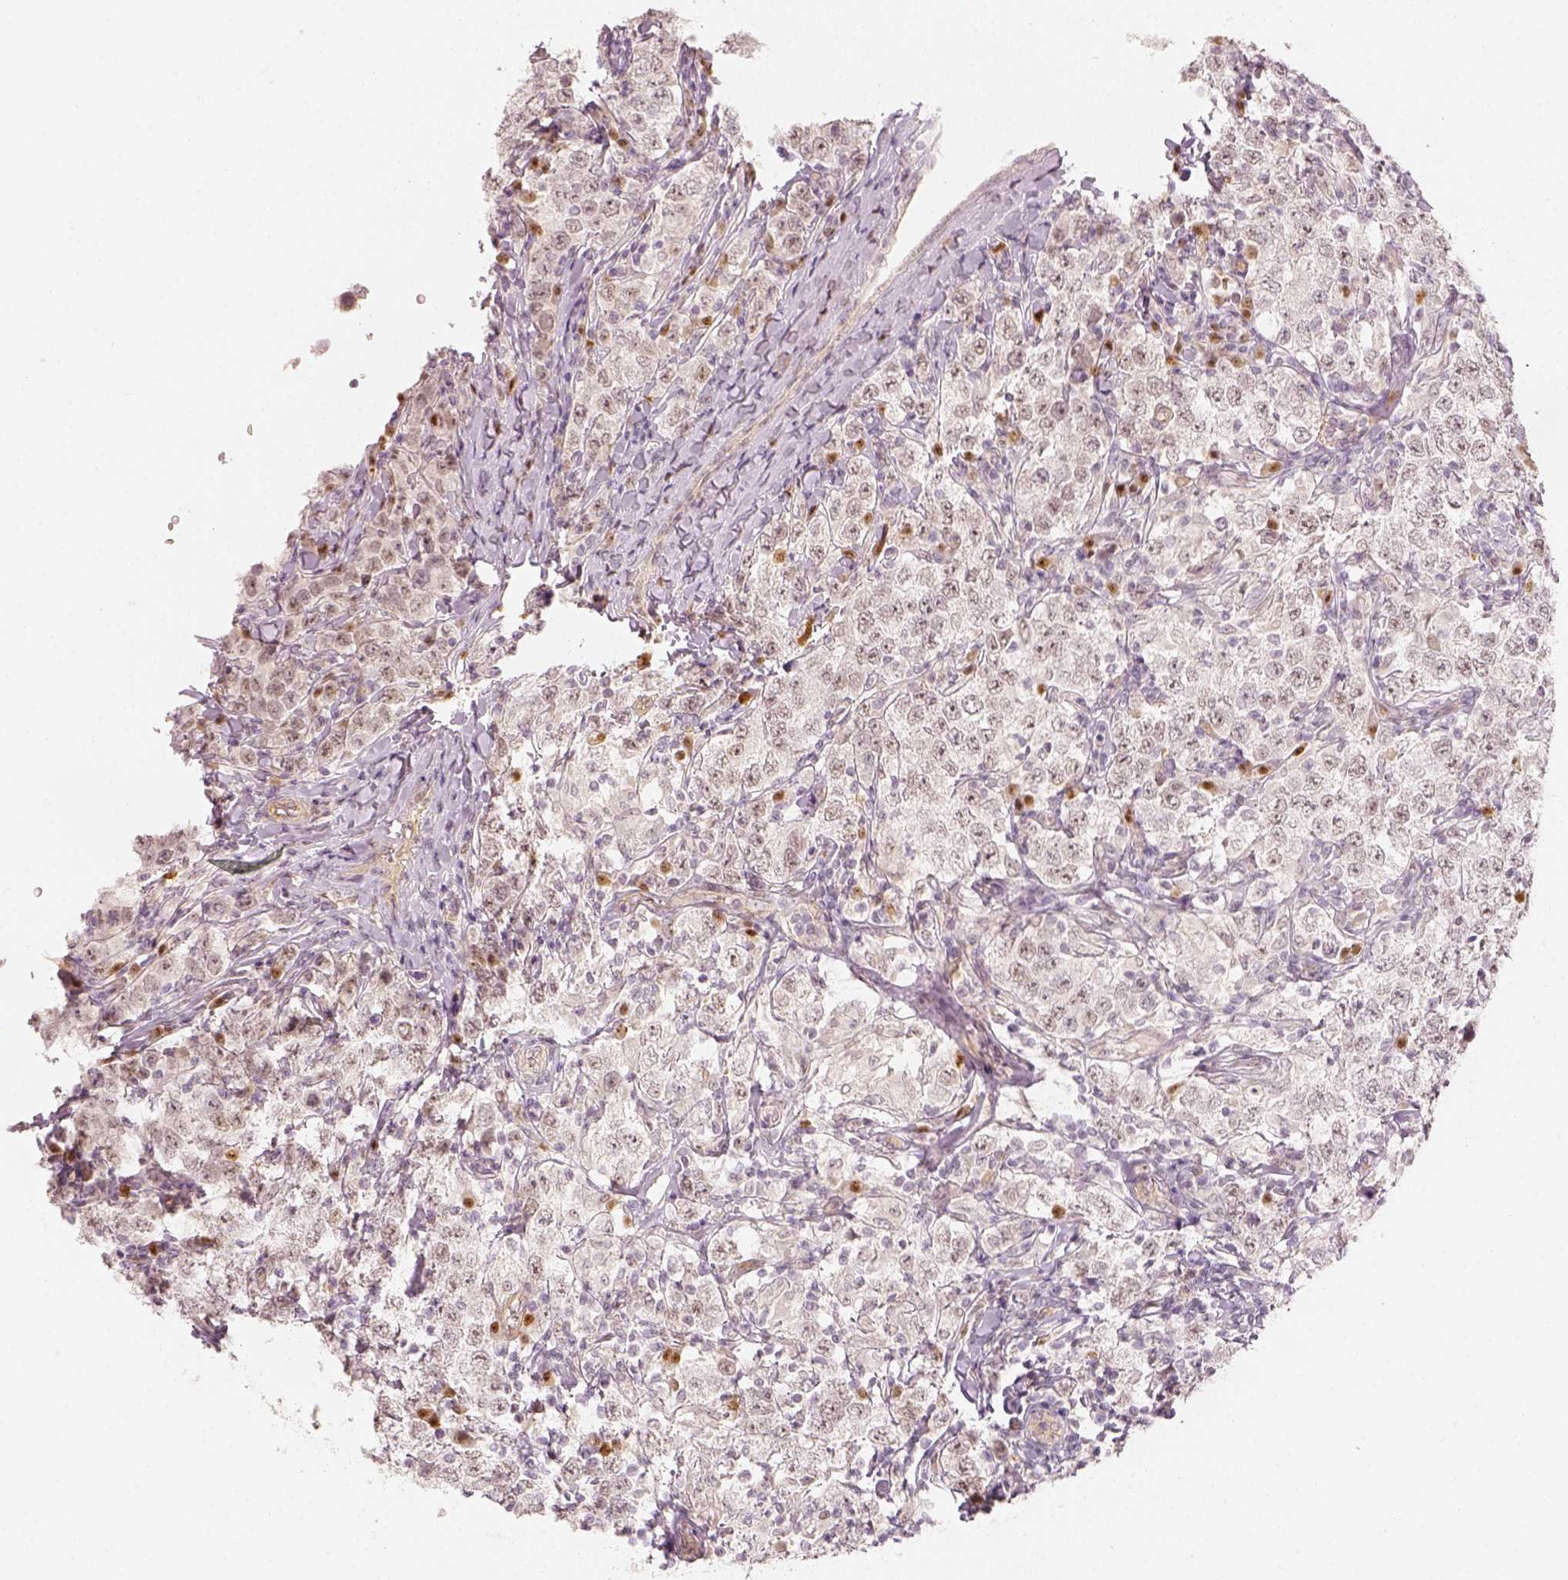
{"staining": {"intensity": "weak", "quantity": "<25%", "location": "nuclear"}, "tissue": "testis cancer", "cell_type": "Tumor cells", "image_type": "cancer", "snomed": [{"axis": "morphology", "description": "Seminoma, NOS"}, {"axis": "morphology", "description": "Carcinoma, Embryonal, NOS"}, {"axis": "topography", "description": "Testis"}], "caption": "IHC of testis cancer (embryonal carcinoma) reveals no staining in tumor cells.", "gene": "EAF2", "patient": {"sex": "male", "age": 41}}